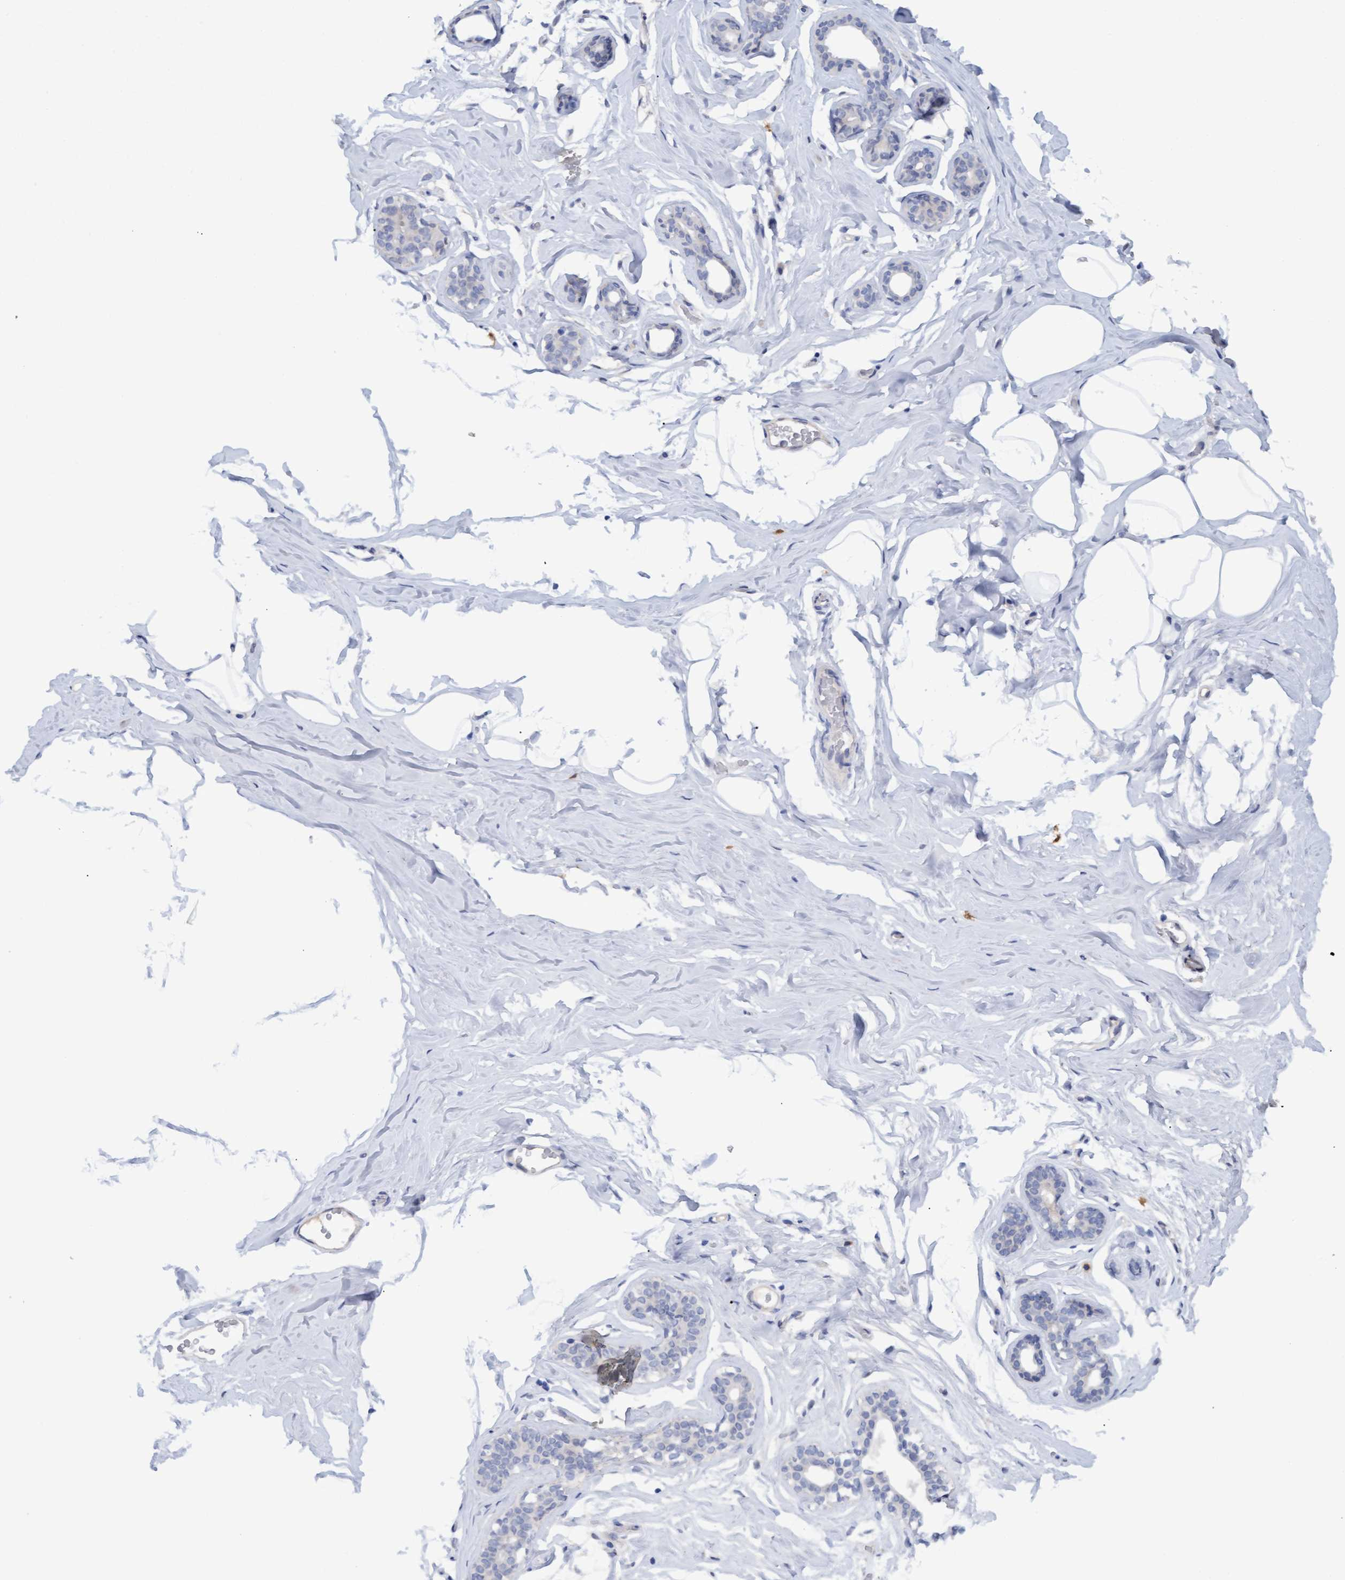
{"staining": {"intensity": "negative", "quantity": "none", "location": "none"}, "tissue": "adipose tissue", "cell_type": "Adipocytes", "image_type": "normal", "snomed": [{"axis": "morphology", "description": "Normal tissue, NOS"}, {"axis": "morphology", "description": "Fibrosis, NOS"}, {"axis": "topography", "description": "Breast"}, {"axis": "topography", "description": "Adipose tissue"}], "caption": "Protein analysis of unremarkable adipose tissue exhibits no significant expression in adipocytes.", "gene": "STXBP1", "patient": {"sex": "female", "age": 39}}